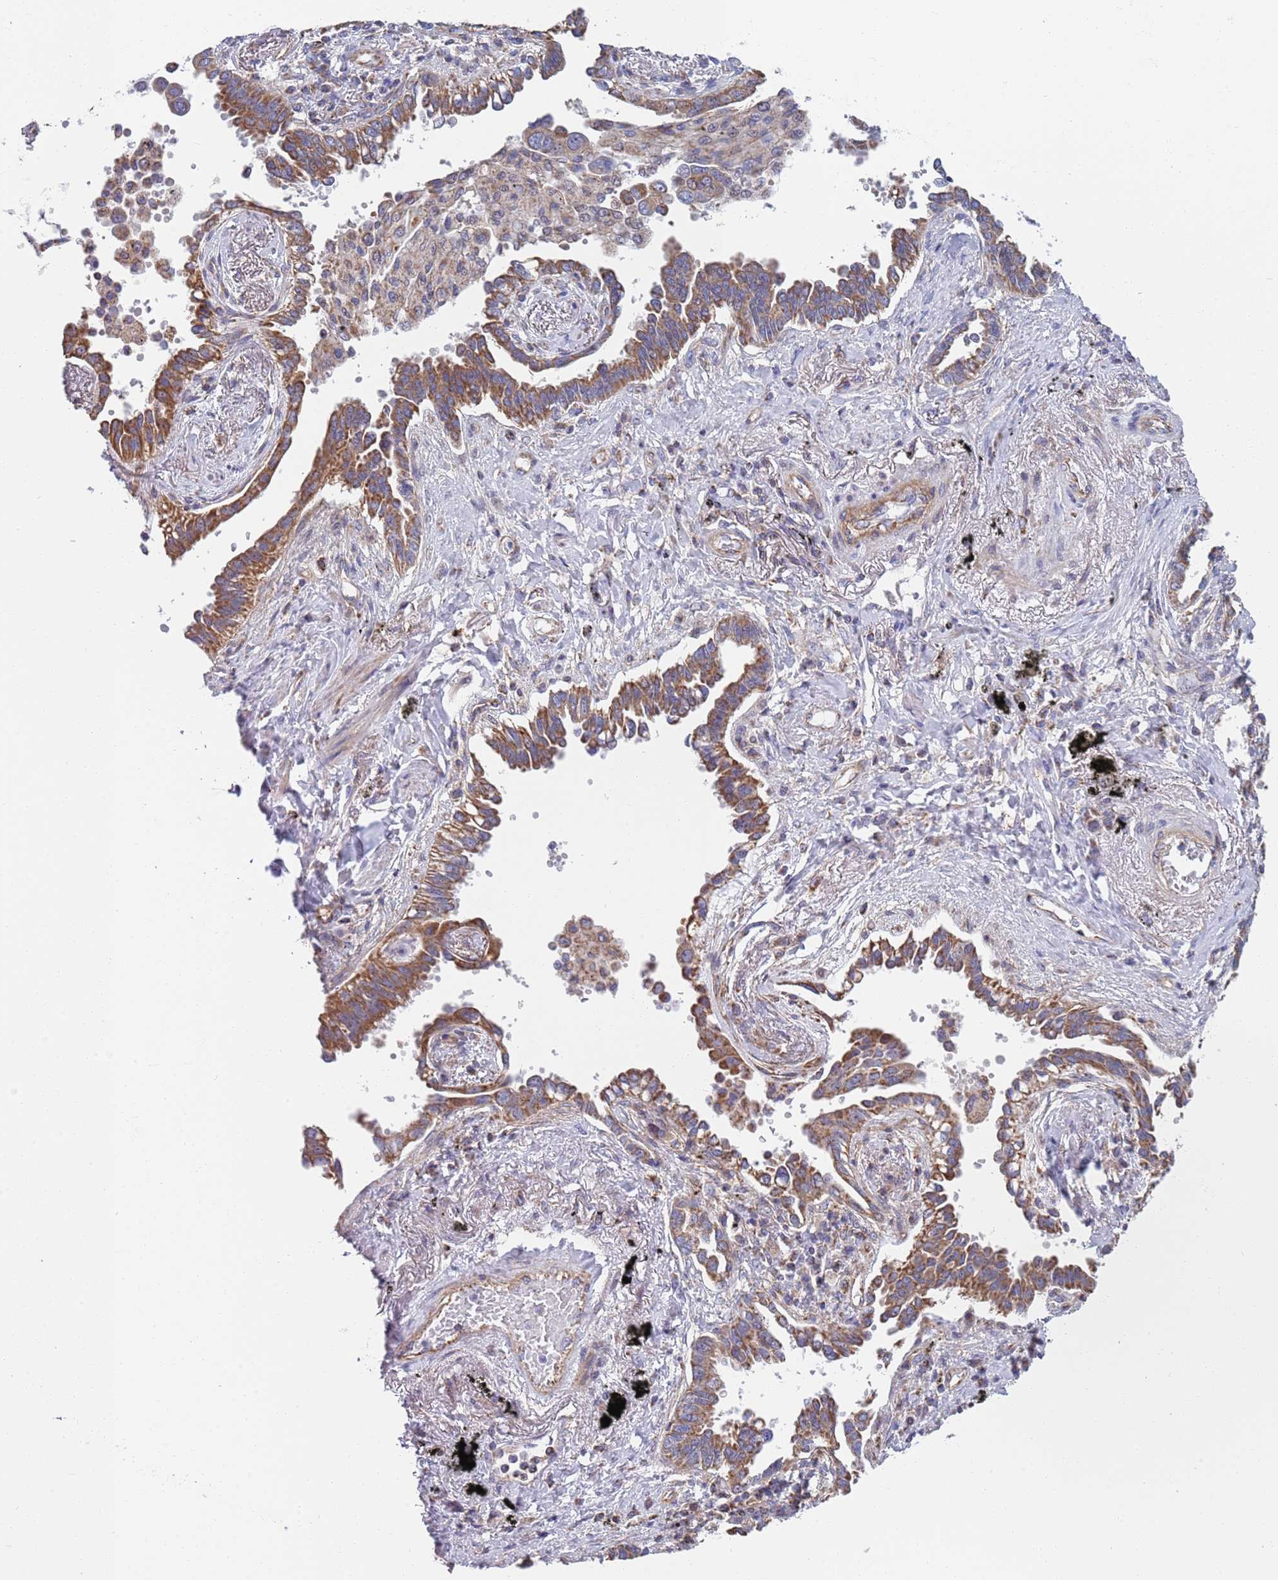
{"staining": {"intensity": "strong", "quantity": ">75%", "location": "cytoplasmic/membranous"}, "tissue": "lung cancer", "cell_type": "Tumor cells", "image_type": "cancer", "snomed": [{"axis": "morphology", "description": "Adenocarcinoma, NOS"}, {"axis": "topography", "description": "Lung"}], "caption": "Approximately >75% of tumor cells in human lung cancer show strong cytoplasmic/membranous protein staining as visualized by brown immunohistochemical staining.", "gene": "PWWP3A", "patient": {"sex": "male", "age": 67}}